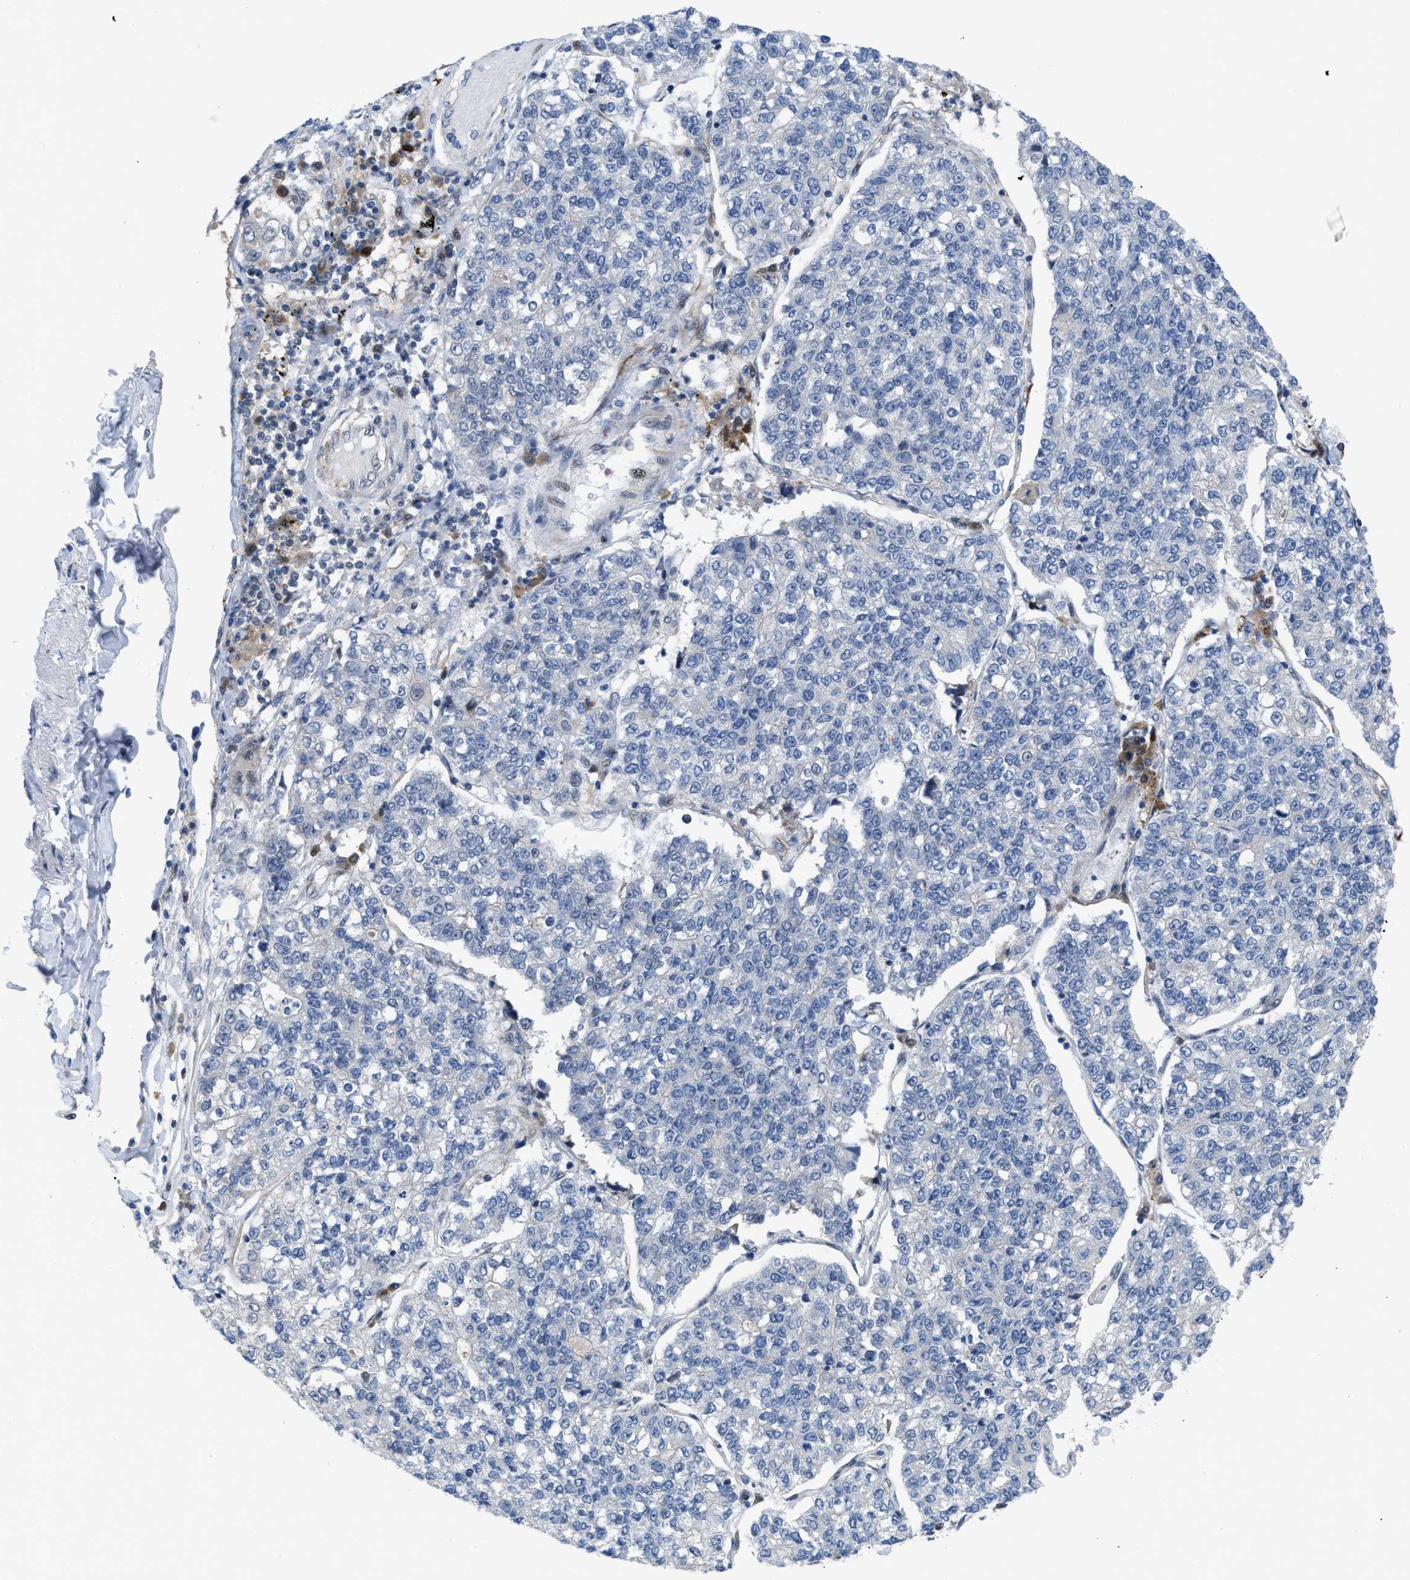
{"staining": {"intensity": "negative", "quantity": "none", "location": "none"}, "tissue": "lung cancer", "cell_type": "Tumor cells", "image_type": "cancer", "snomed": [{"axis": "morphology", "description": "Adenocarcinoma, NOS"}, {"axis": "topography", "description": "Lung"}], "caption": "The histopathology image reveals no staining of tumor cells in lung cancer.", "gene": "IL17RE", "patient": {"sex": "male", "age": 49}}